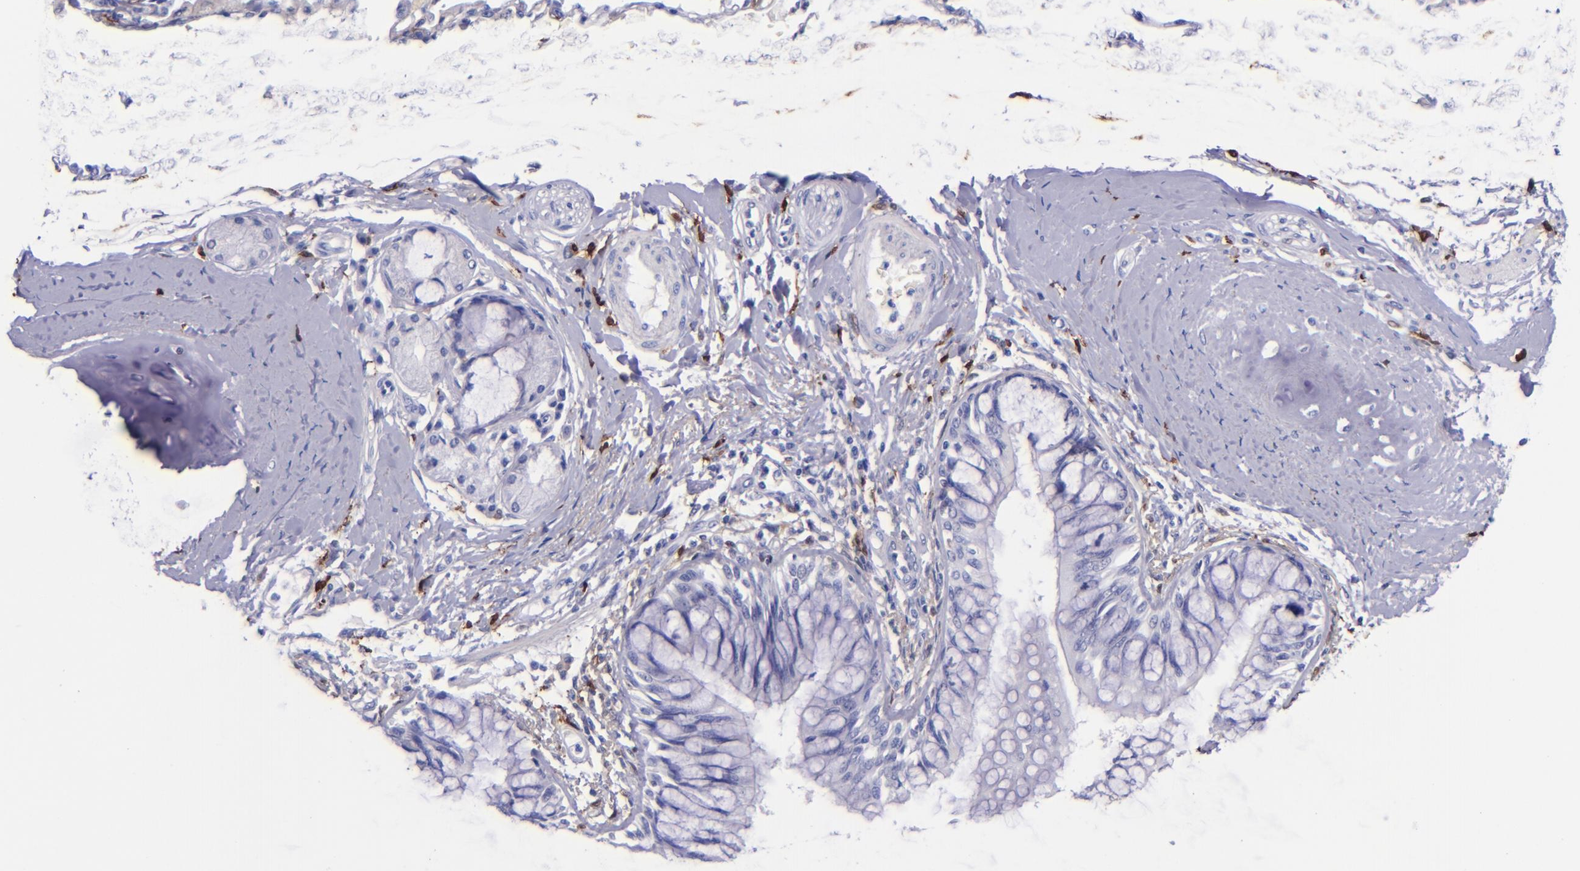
{"staining": {"intensity": "negative", "quantity": "none", "location": "none"}, "tissue": "bronchus", "cell_type": "Respiratory epithelial cells", "image_type": "normal", "snomed": [{"axis": "morphology", "description": "Normal tissue, NOS"}, {"axis": "topography", "description": "Cartilage tissue"}, {"axis": "topography", "description": "Bronchus"}, {"axis": "topography", "description": "Lung"}, {"axis": "topography", "description": "Peripheral nerve tissue"}], "caption": "Immunohistochemistry of normal human bronchus reveals no staining in respiratory epithelial cells. (Brightfield microscopy of DAB (3,3'-diaminobenzidine) IHC at high magnification).", "gene": "F13A1", "patient": {"sex": "female", "age": 49}}